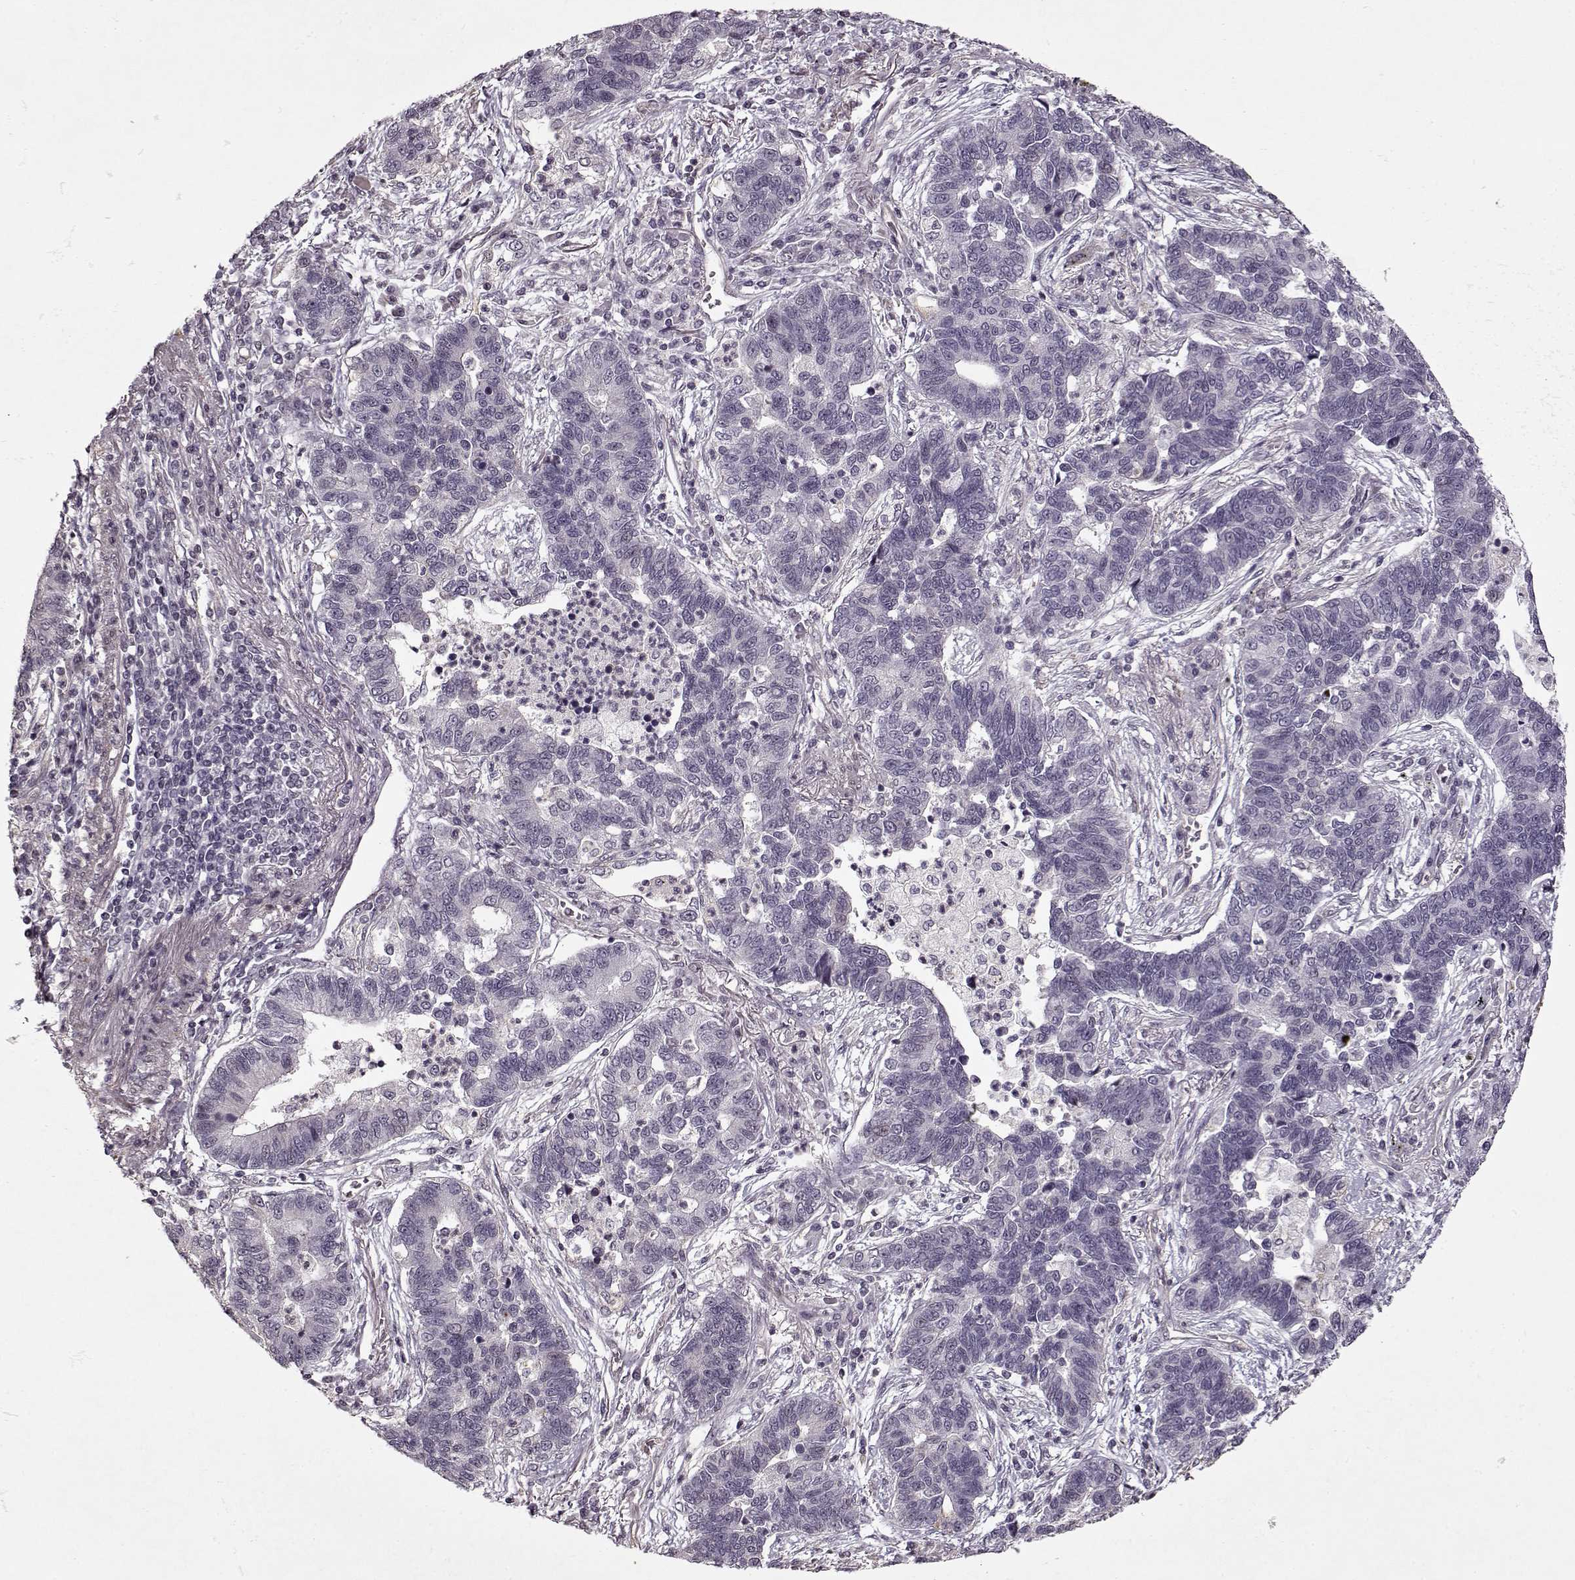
{"staining": {"intensity": "negative", "quantity": "none", "location": "none"}, "tissue": "lung cancer", "cell_type": "Tumor cells", "image_type": "cancer", "snomed": [{"axis": "morphology", "description": "Adenocarcinoma, NOS"}, {"axis": "topography", "description": "Lung"}], "caption": "Protein analysis of adenocarcinoma (lung) shows no significant staining in tumor cells.", "gene": "KRT9", "patient": {"sex": "female", "age": 57}}